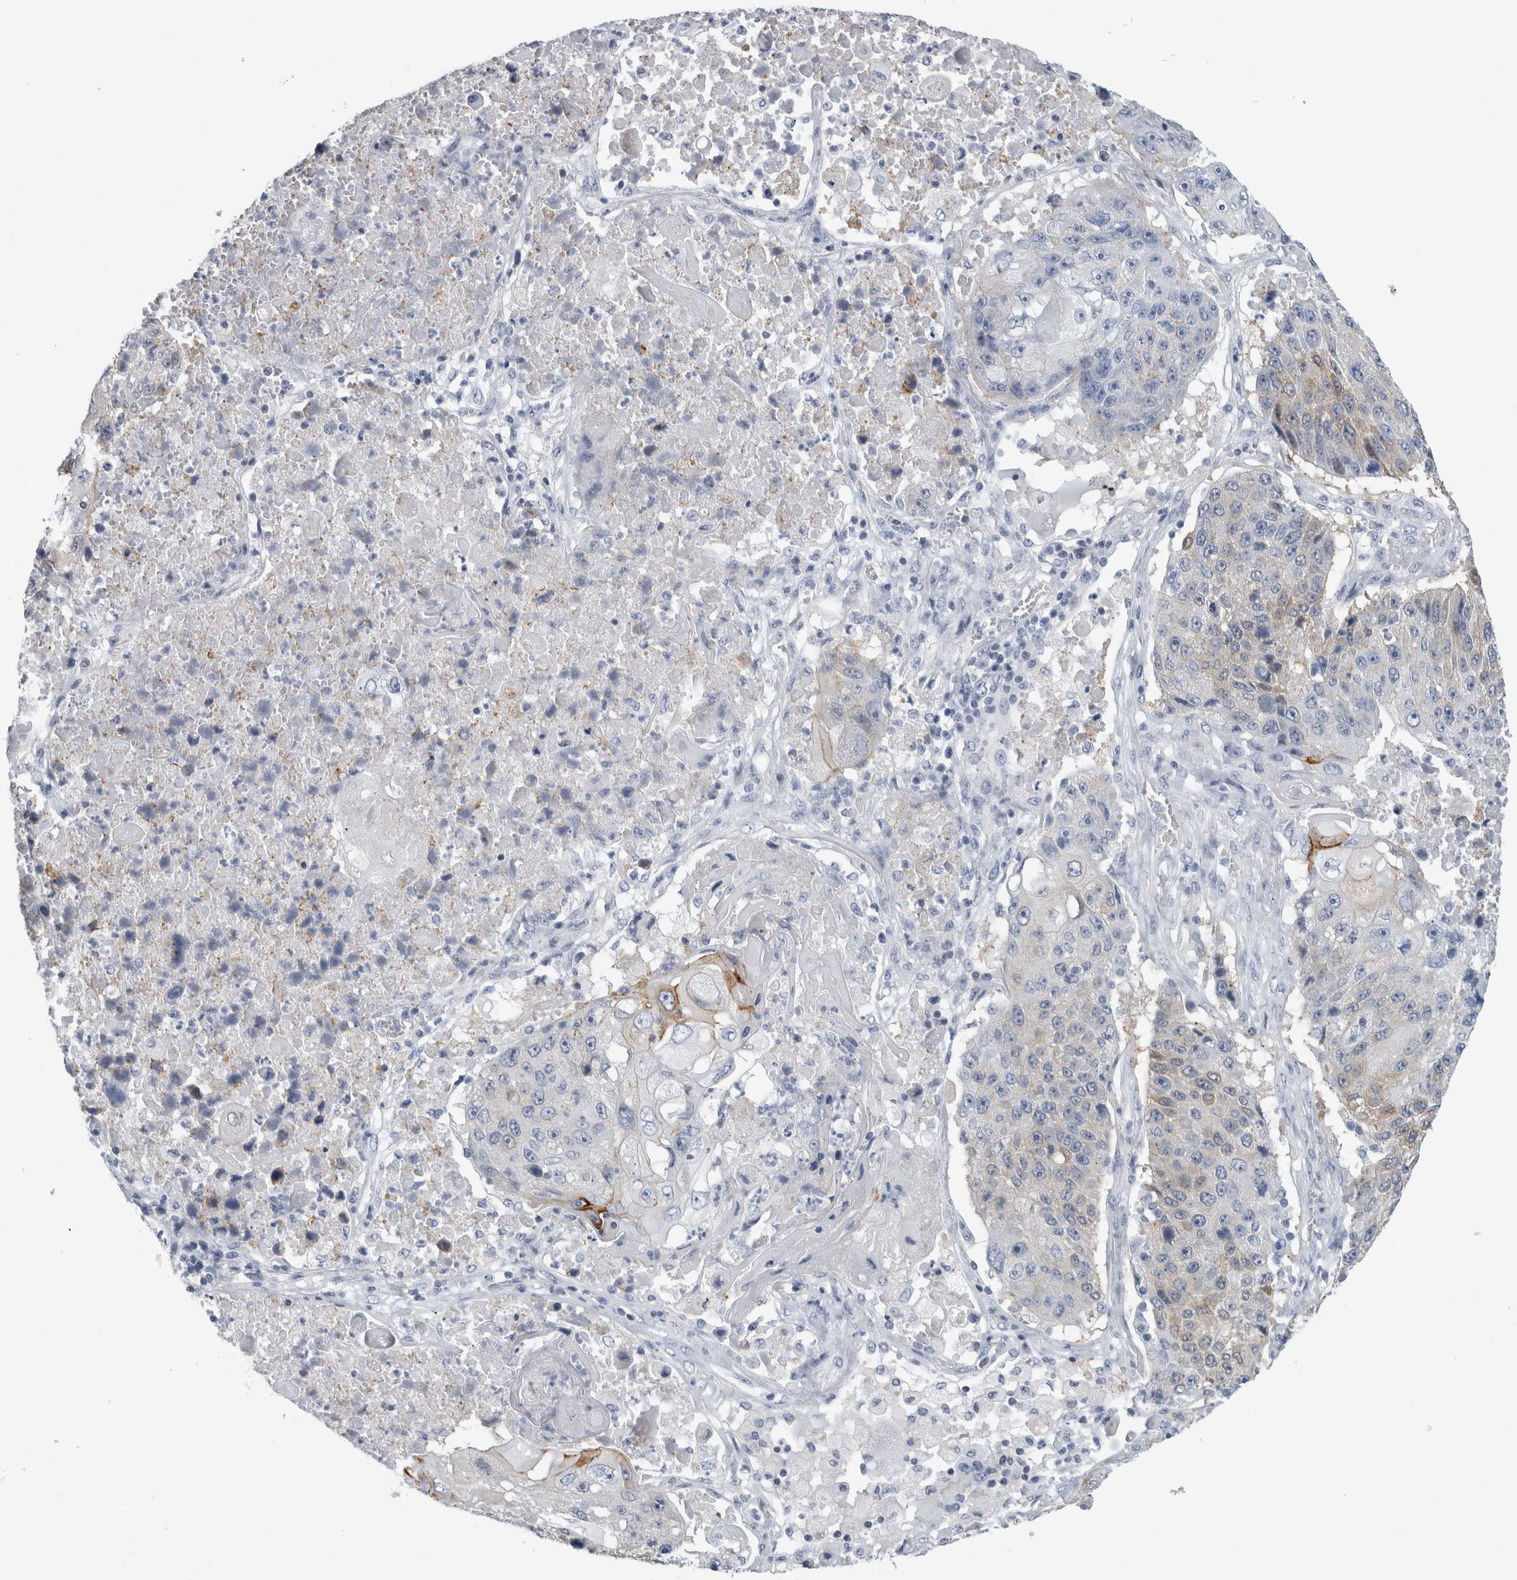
{"staining": {"intensity": "weak", "quantity": "<25%", "location": "cytoplasmic/membranous"}, "tissue": "lung cancer", "cell_type": "Tumor cells", "image_type": "cancer", "snomed": [{"axis": "morphology", "description": "Squamous cell carcinoma, NOS"}, {"axis": "topography", "description": "Lung"}], "caption": "This micrograph is of lung cancer (squamous cell carcinoma) stained with immunohistochemistry (IHC) to label a protein in brown with the nuclei are counter-stained blue. There is no expression in tumor cells.", "gene": "ANKFY1", "patient": {"sex": "male", "age": 61}}